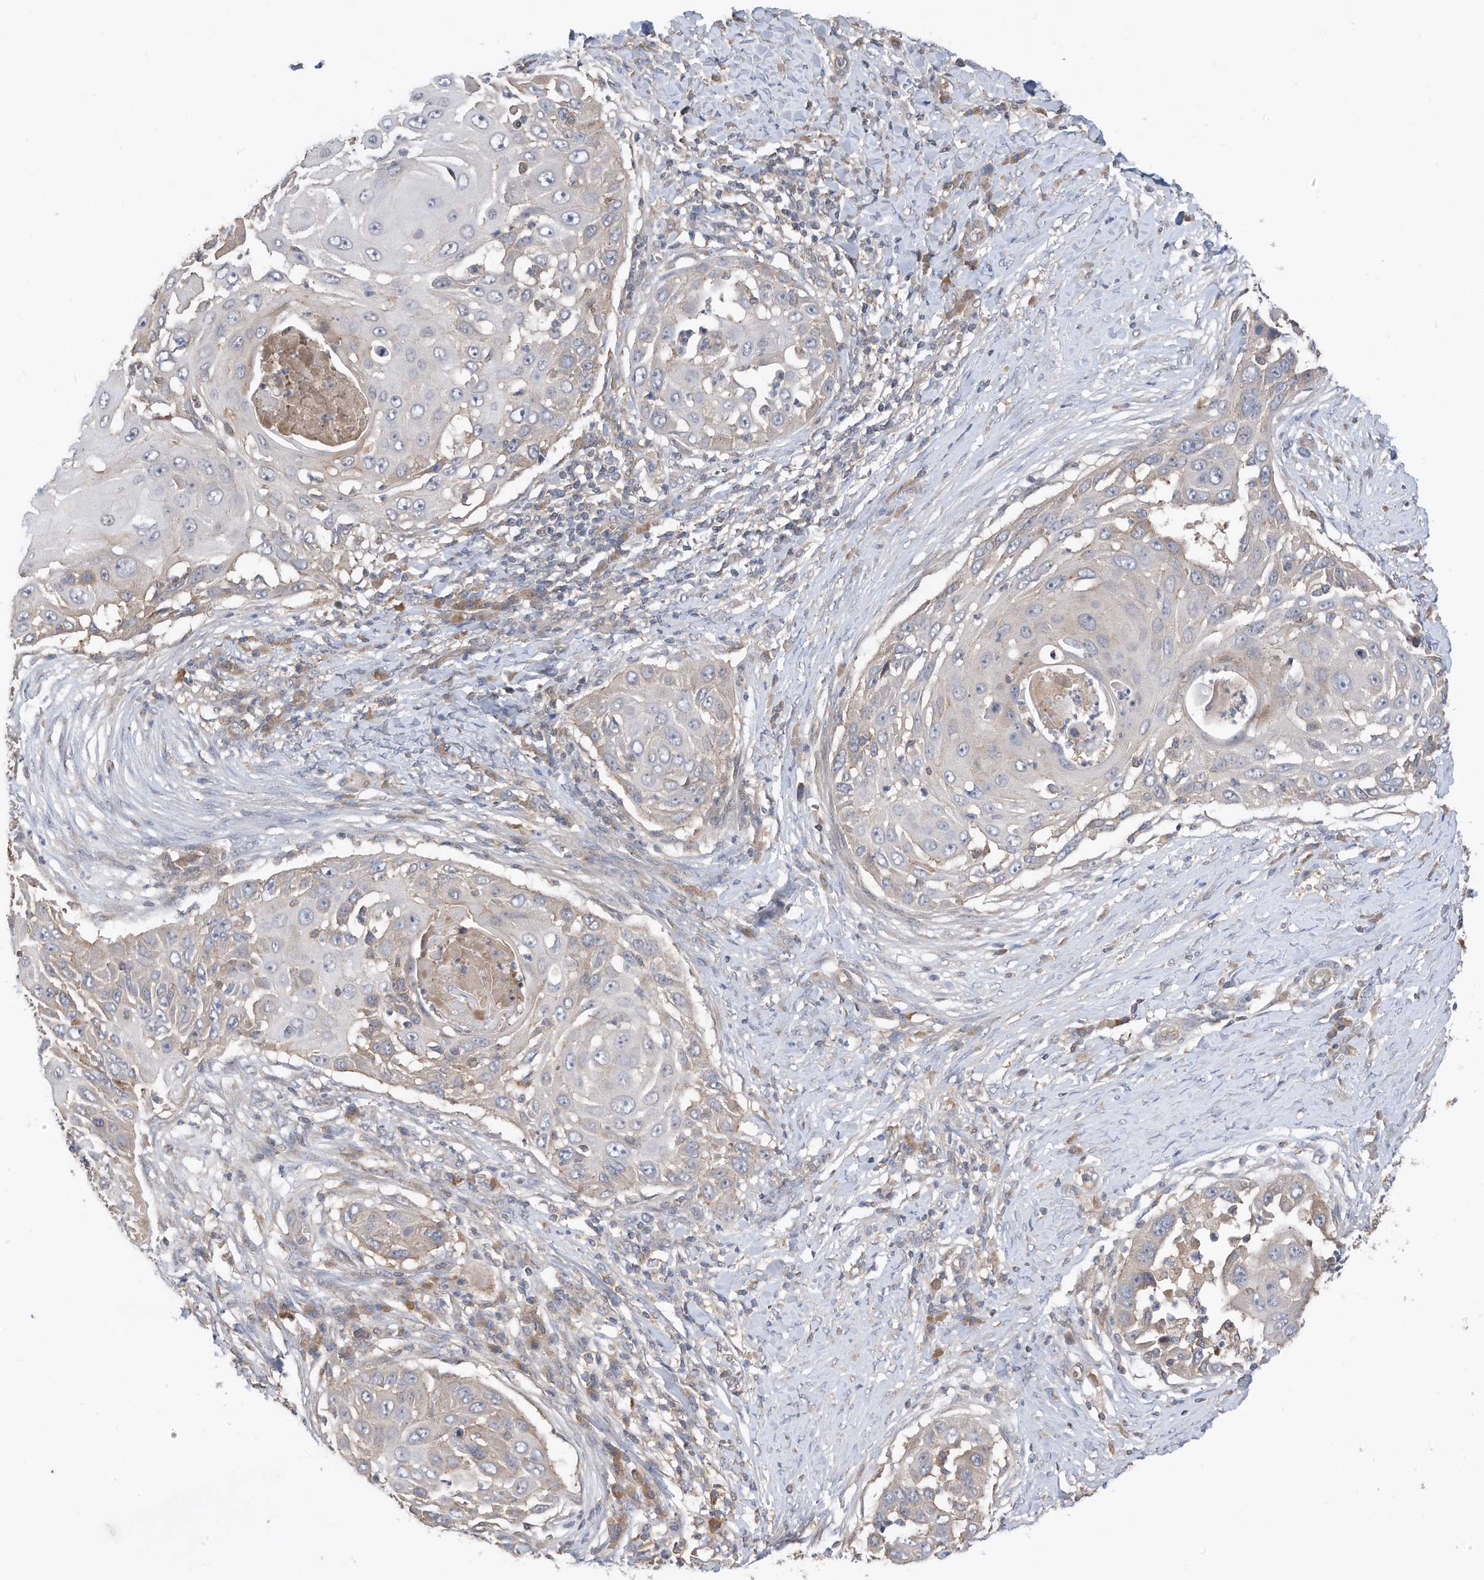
{"staining": {"intensity": "negative", "quantity": "none", "location": "none"}, "tissue": "skin cancer", "cell_type": "Tumor cells", "image_type": "cancer", "snomed": [{"axis": "morphology", "description": "Squamous cell carcinoma, NOS"}, {"axis": "topography", "description": "Skin"}], "caption": "The photomicrograph reveals no significant positivity in tumor cells of skin cancer (squamous cell carcinoma).", "gene": "REC8", "patient": {"sex": "female", "age": 44}}